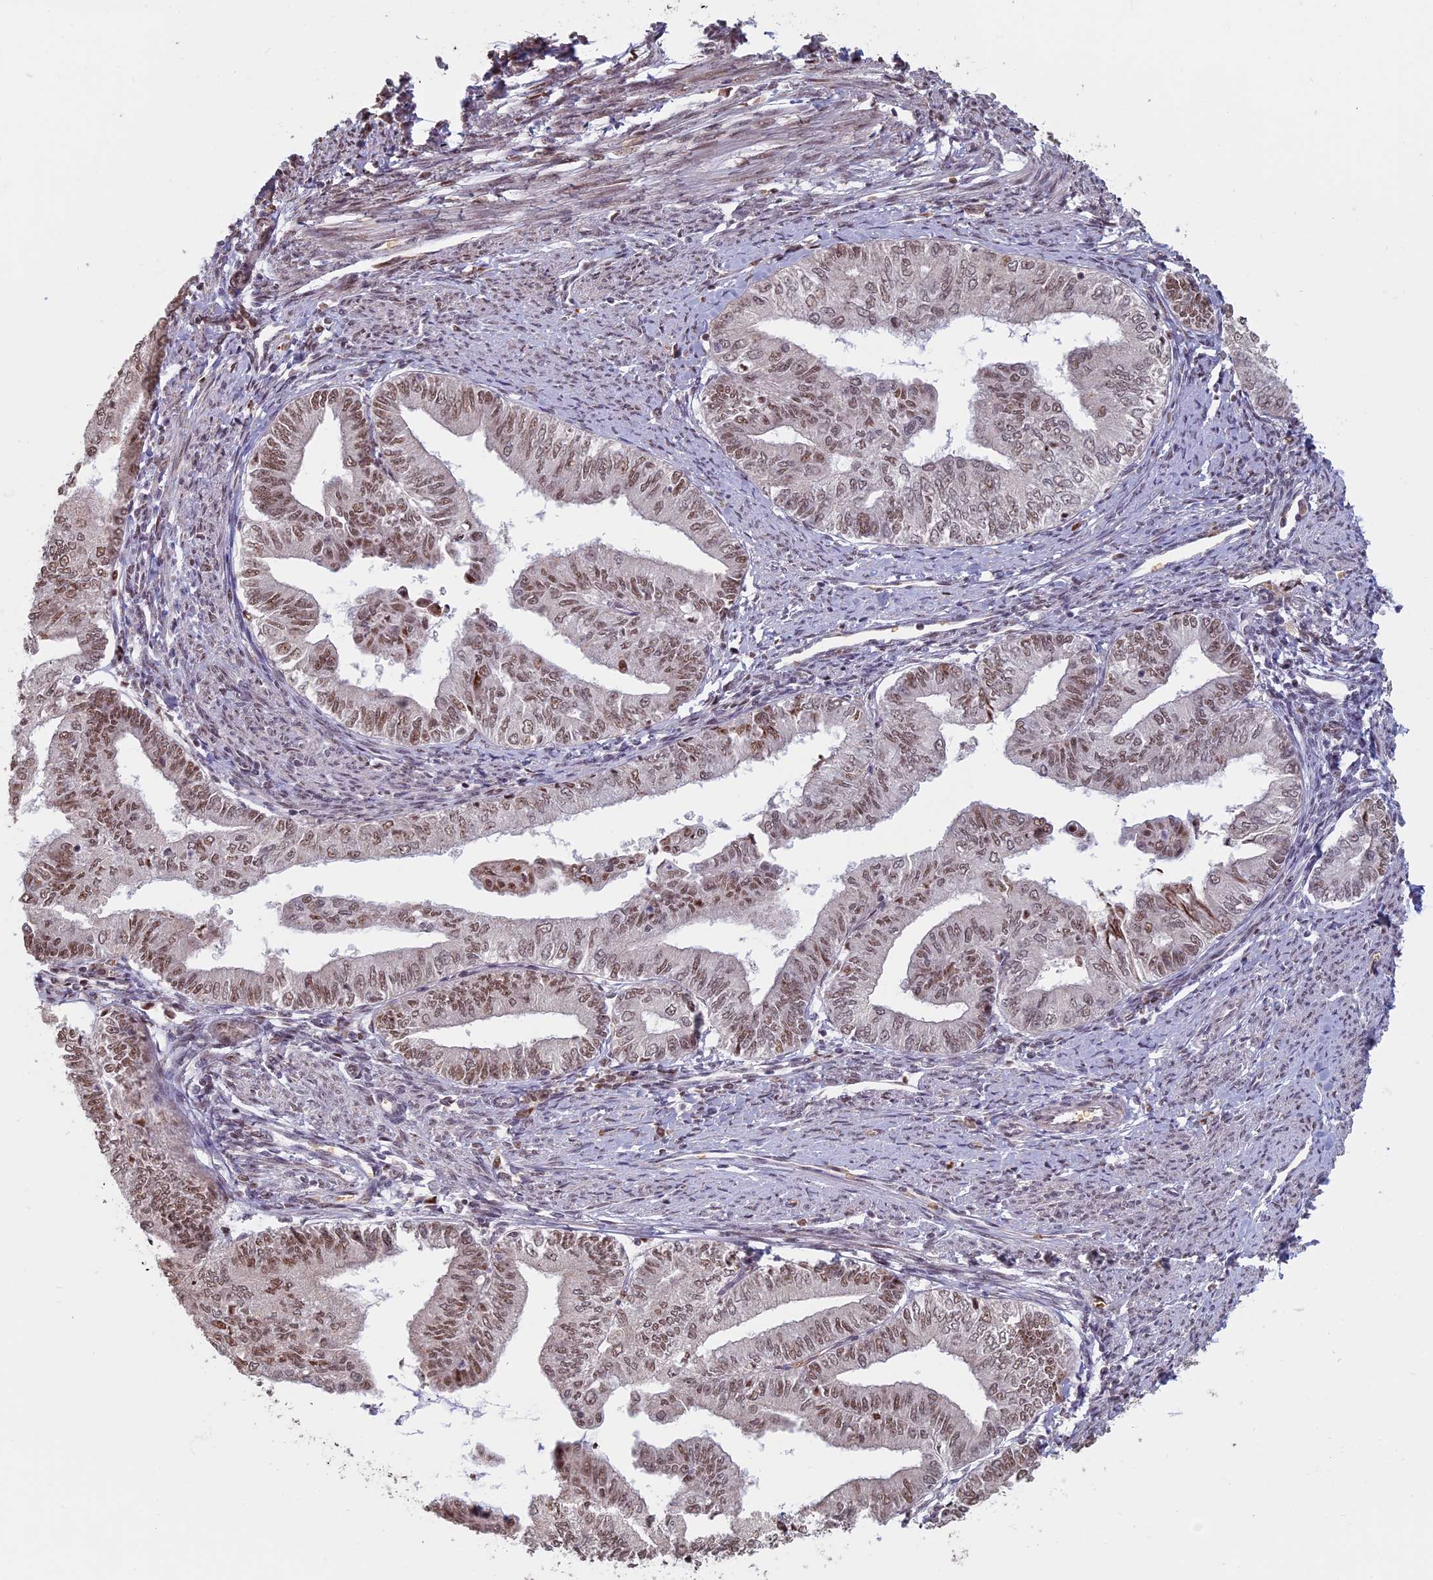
{"staining": {"intensity": "moderate", "quantity": ">75%", "location": "nuclear"}, "tissue": "endometrial cancer", "cell_type": "Tumor cells", "image_type": "cancer", "snomed": [{"axis": "morphology", "description": "Adenocarcinoma, NOS"}, {"axis": "topography", "description": "Endometrium"}], "caption": "Endometrial adenocarcinoma stained with a protein marker demonstrates moderate staining in tumor cells.", "gene": "MFAP1", "patient": {"sex": "female", "age": 66}}